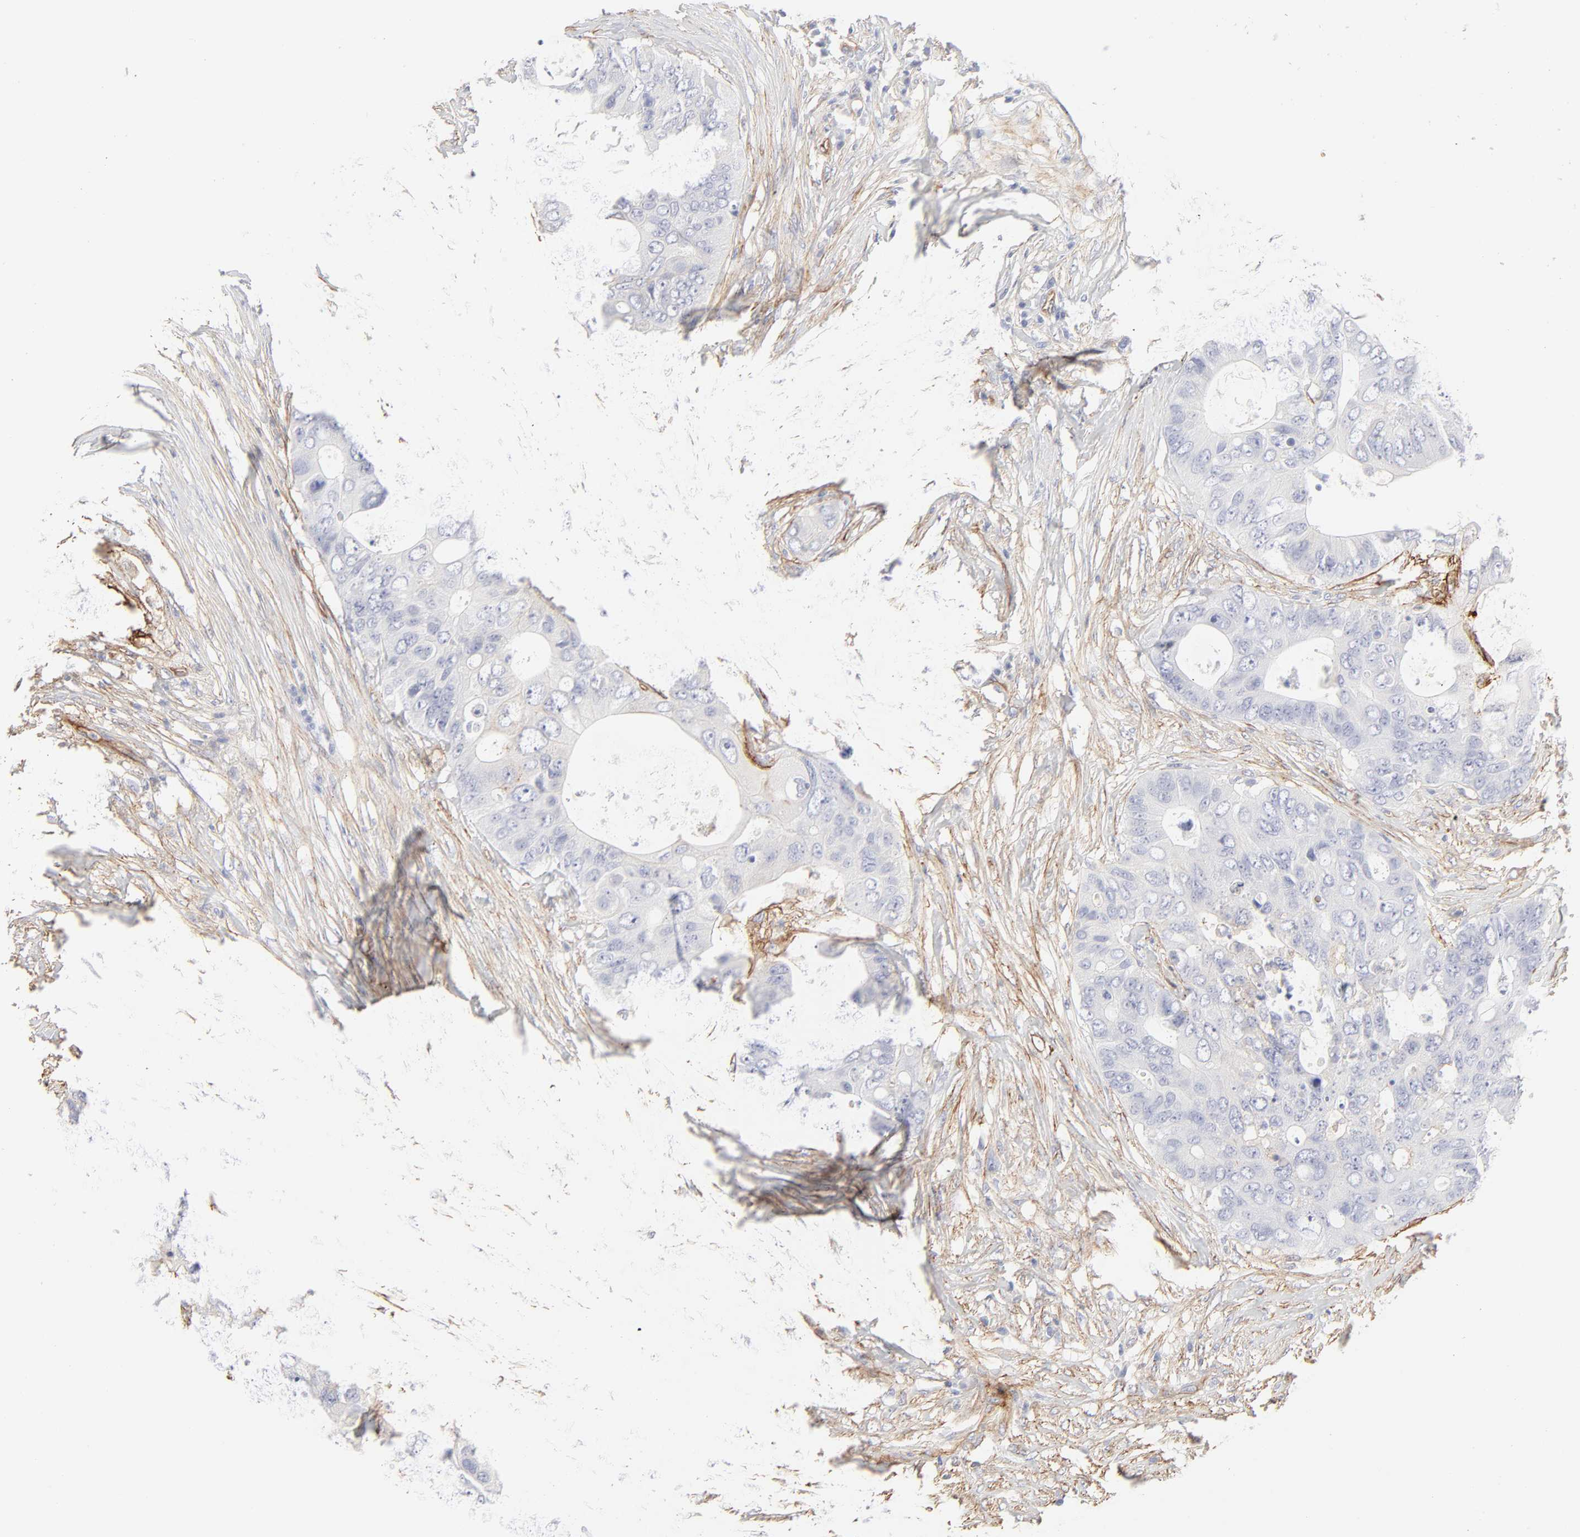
{"staining": {"intensity": "negative", "quantity": "none", "location": "none"}, "tissue": "colorectal cancer", "cell_type": "Tumor cells", "image_type": "cancer", "snomed": [{"axis": "morphology", "description": "Adenocarcinoma, NOS"}, {"axis": "topography", "description": "Colon"}], "caption": "Immunohistochemical staining of adenocarcinoma (colorectal) exhibits no significant positivity in tumor cells.", "gene": "ITGA5", "patient": {"sex": "male", "age": 71}}